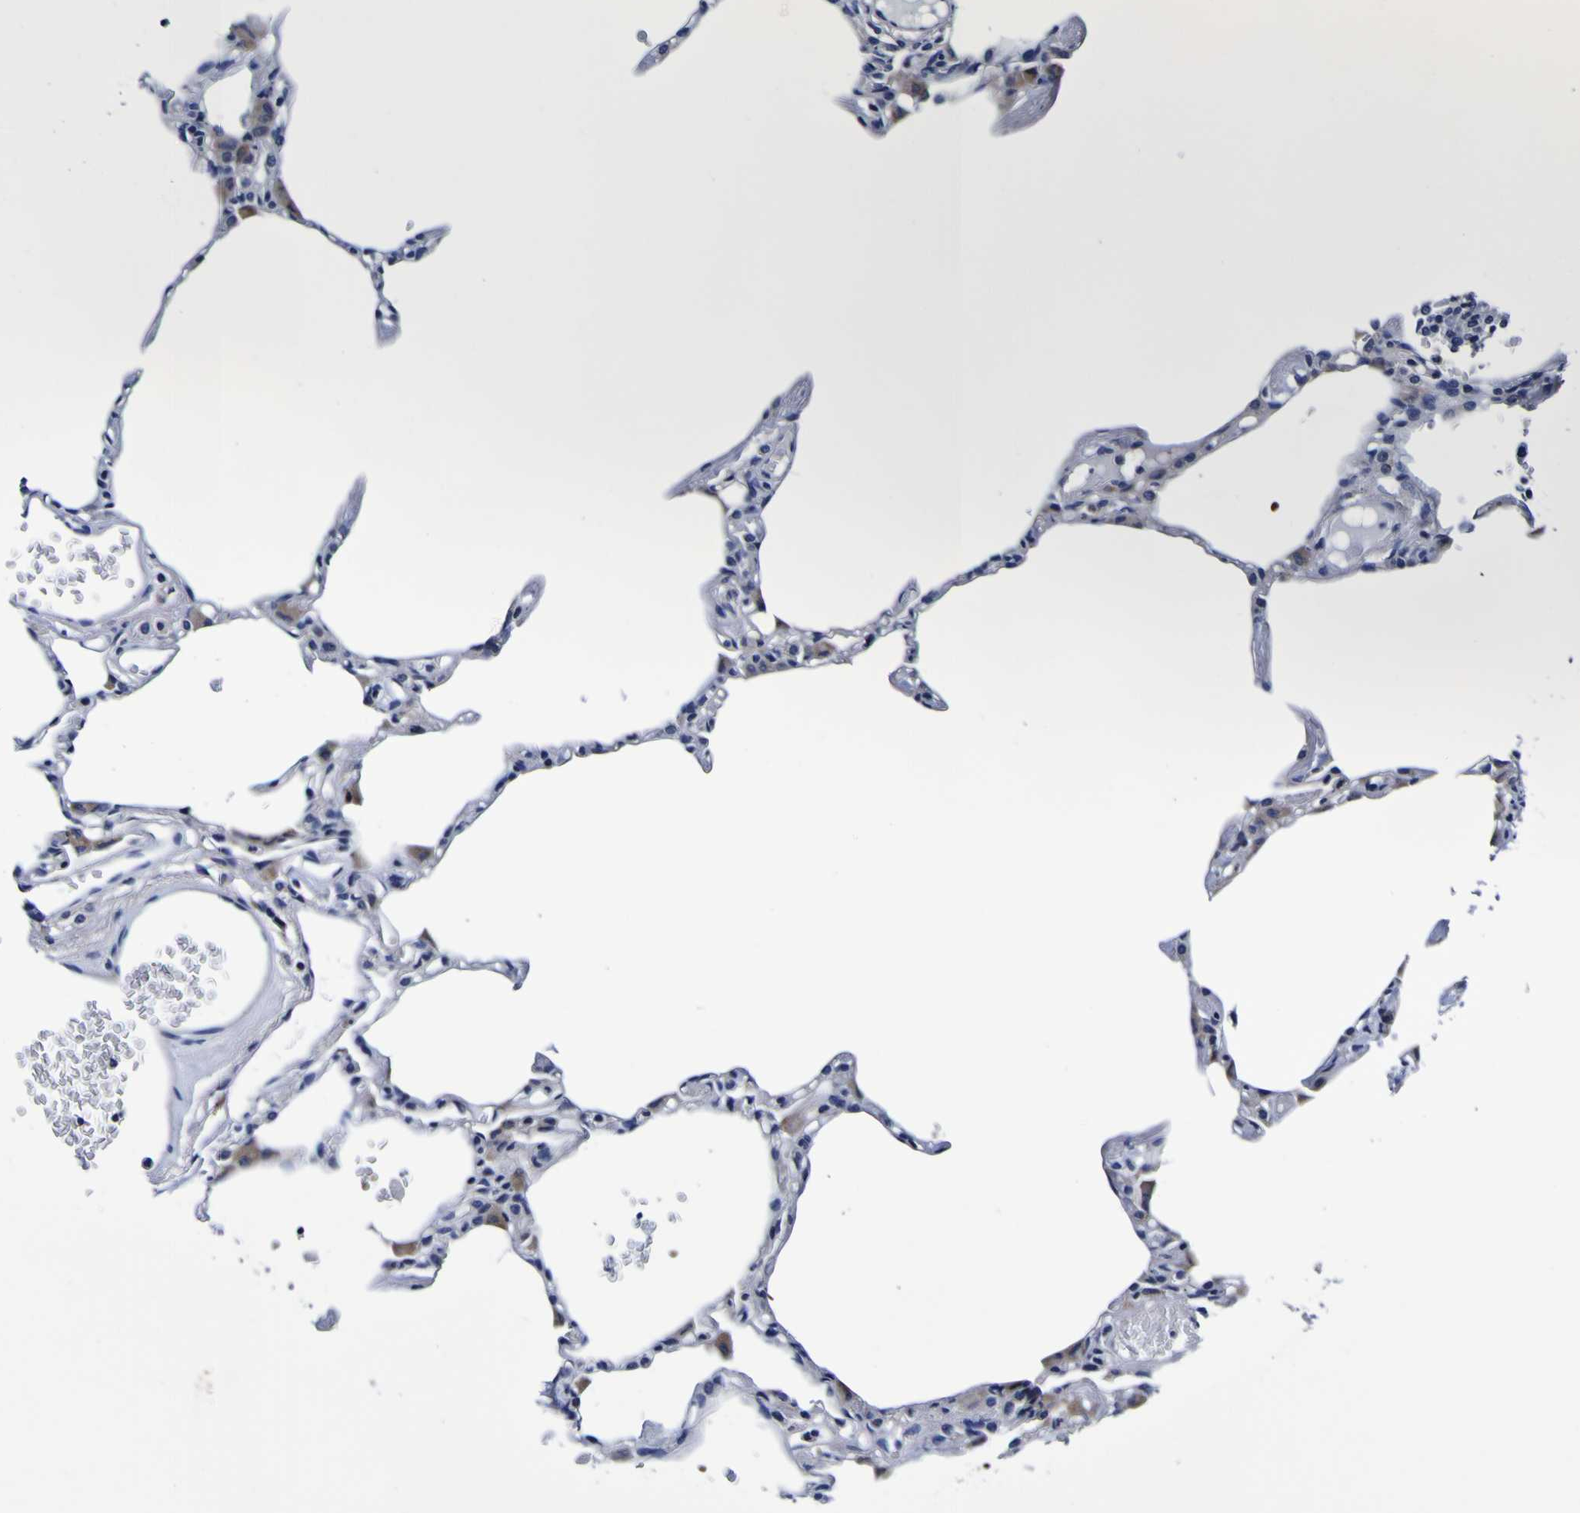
{"staining": {"intensity": "negative", "quantity": "none", "location": "none"}, "tissue": "lung", "cell_type": "Alveolar cells", "image_type": "normal", "snomed": [{"axis": "morphology", "description": "Normal tissue, NOS"}, {"axis": "topography", "description": "Lung"}], "caption": "Immunohistochemistry histopathology image of unremarkable human lung stained for a protein (brown), which demonstrates no staining in alveolar cells.", "gene": "PDLIM4", "patient": {"sex": "female", "age": 49}}